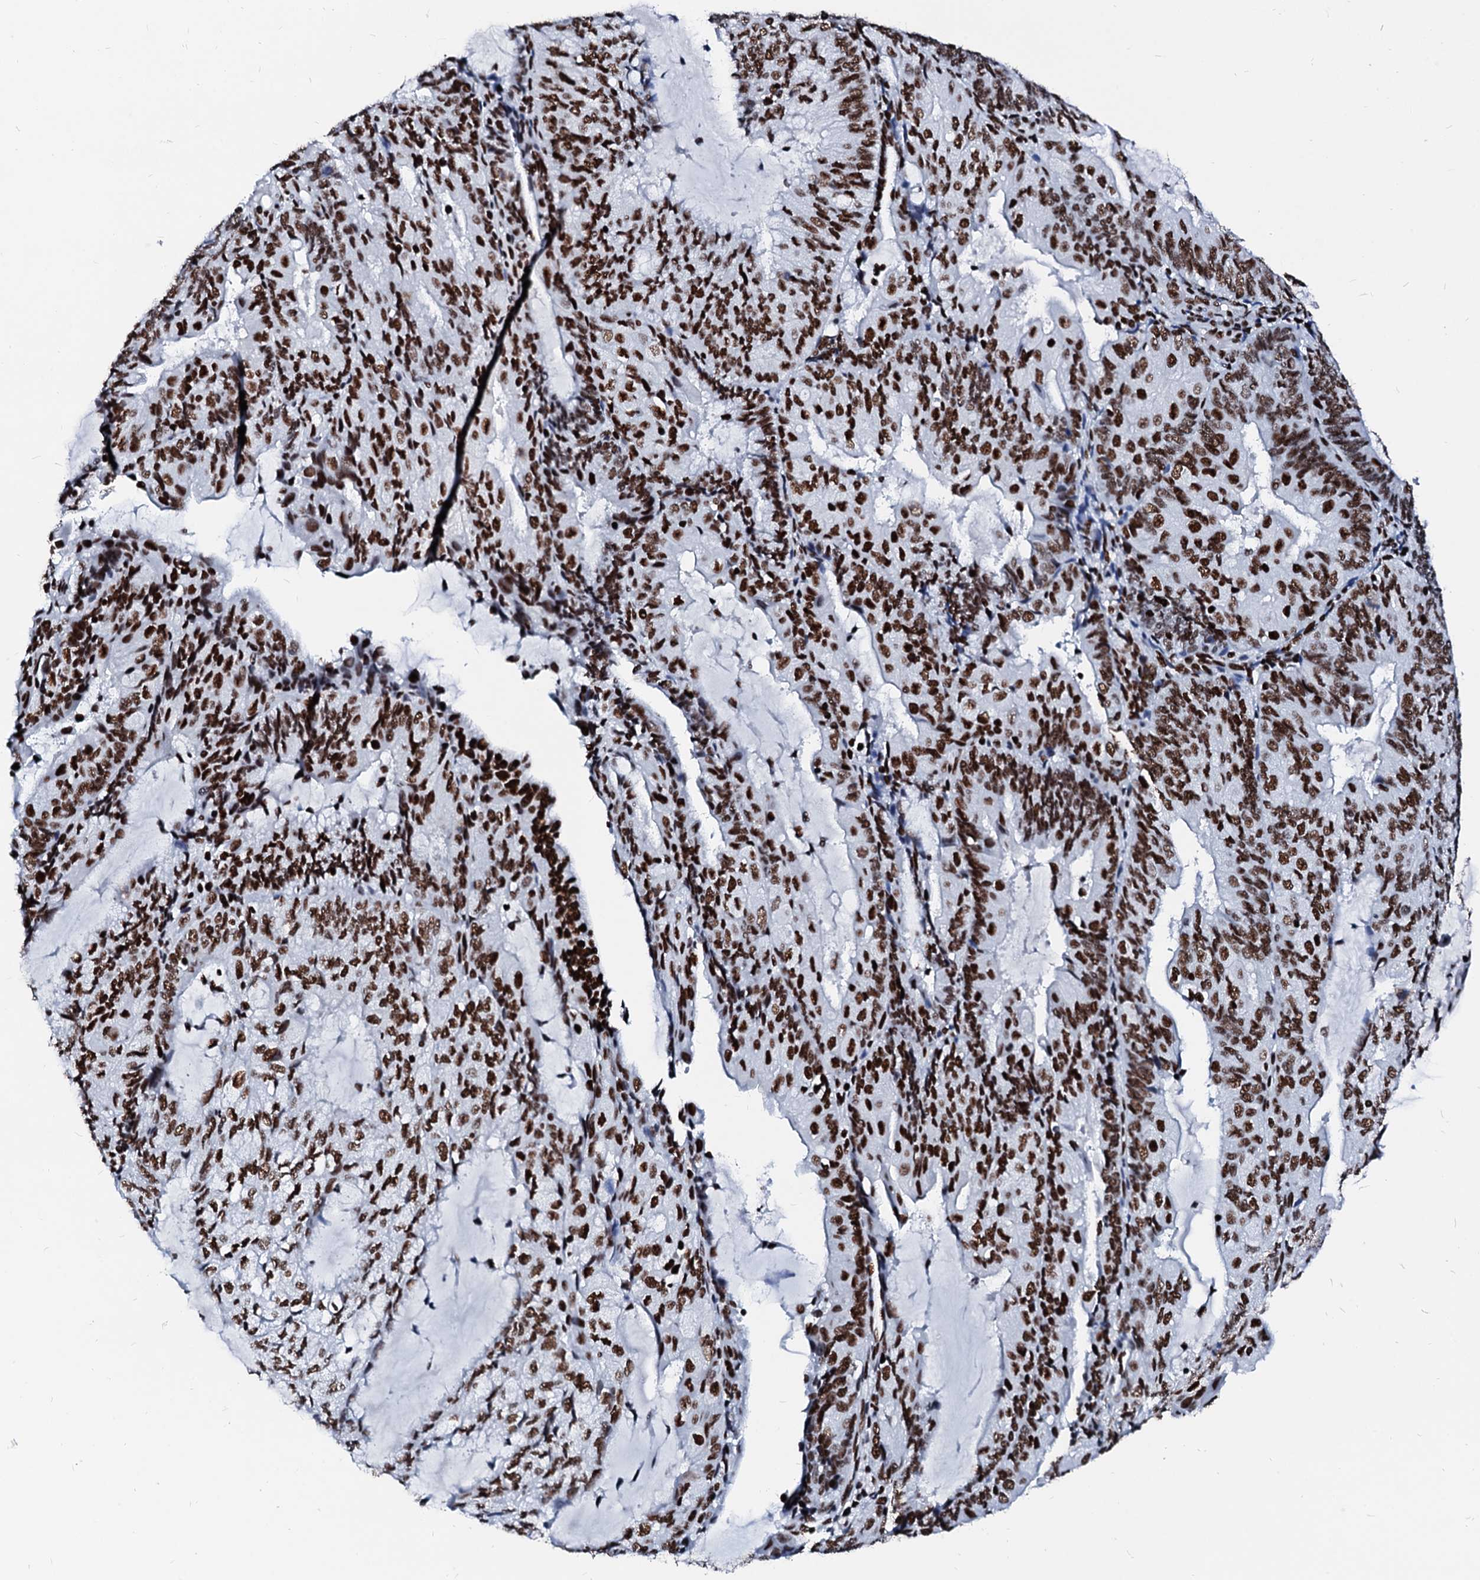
{"staining": {"intensity": "strong", "quantity": ">75%", "location": "nuclear"}, "tissue": "endometrial cancer", "cell_type": "Tumor cells", "image_type": "cancer", "snomed": [{"axis": "morphology", "description": "Adenocarcinoma, NOS"}, {"axis": "topography", "description": "Endometrium"}], "caption": "A brown stain shows strong nuclear positivity of a protein in adenocarcinoma (endometrial) tumor cells.", "gene": "RALY", "patient": {"sex": "female", "age": 81}}